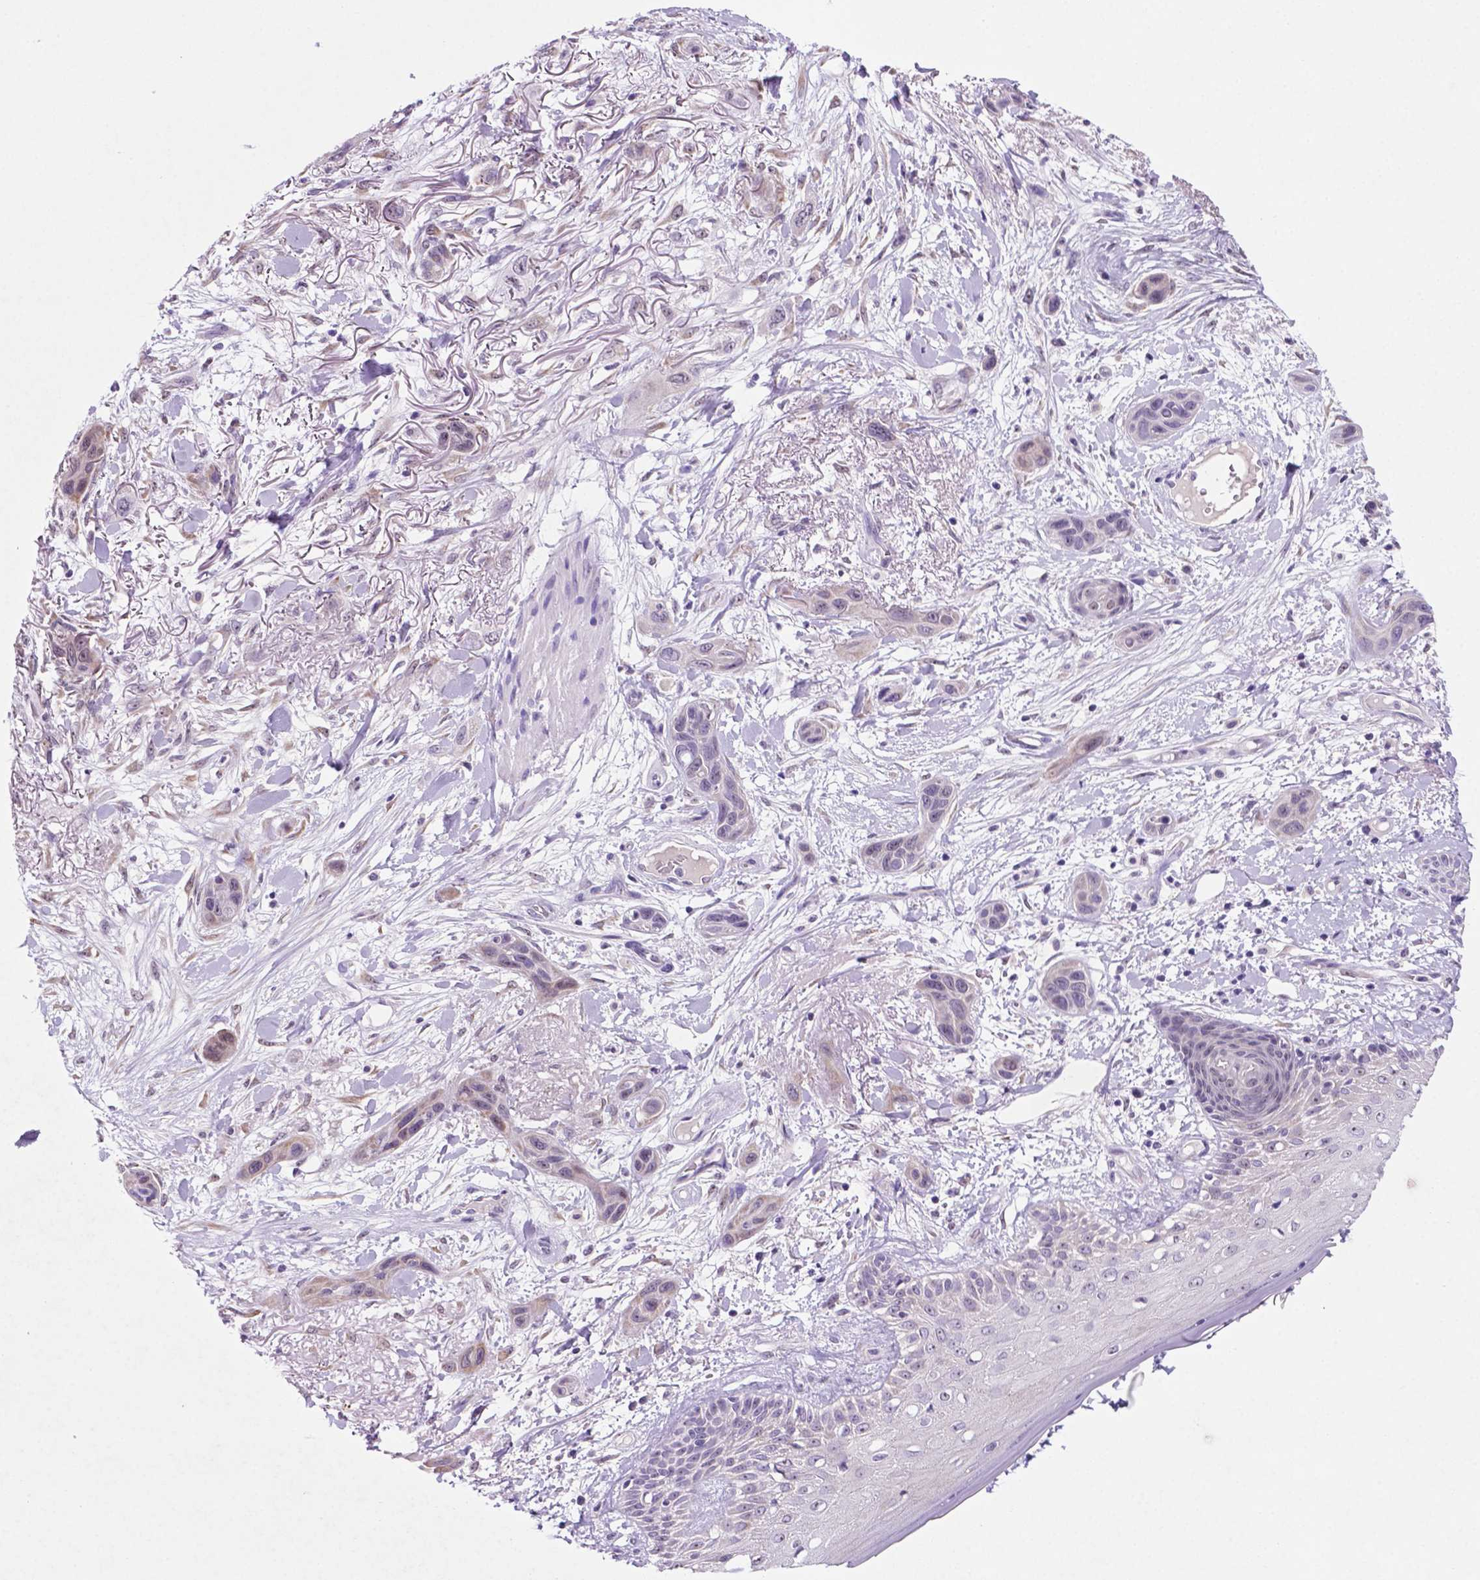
{"staining": {"intensity": "negative", "quantity": "none", "location": "none"}, "tissue": "skin cancer", "cell_type": "Tumor cells", "image_type": "cancer", "snomed": [{"axis": "morphology", "description": "Squamous cell carcinoma, NOS"}, {"axis": "topography", "description": "Skin"}], "caption": "IHC micrograph of neoplastic tissue: human skin cancer (squamous cell carcinoma) stained with DAB (3,3'-diaminobenzidine) demonstrates no significant protein staining in tumor cells.", "gene": "C18orf21", "patient": {"sex": "male", "age": 79}}